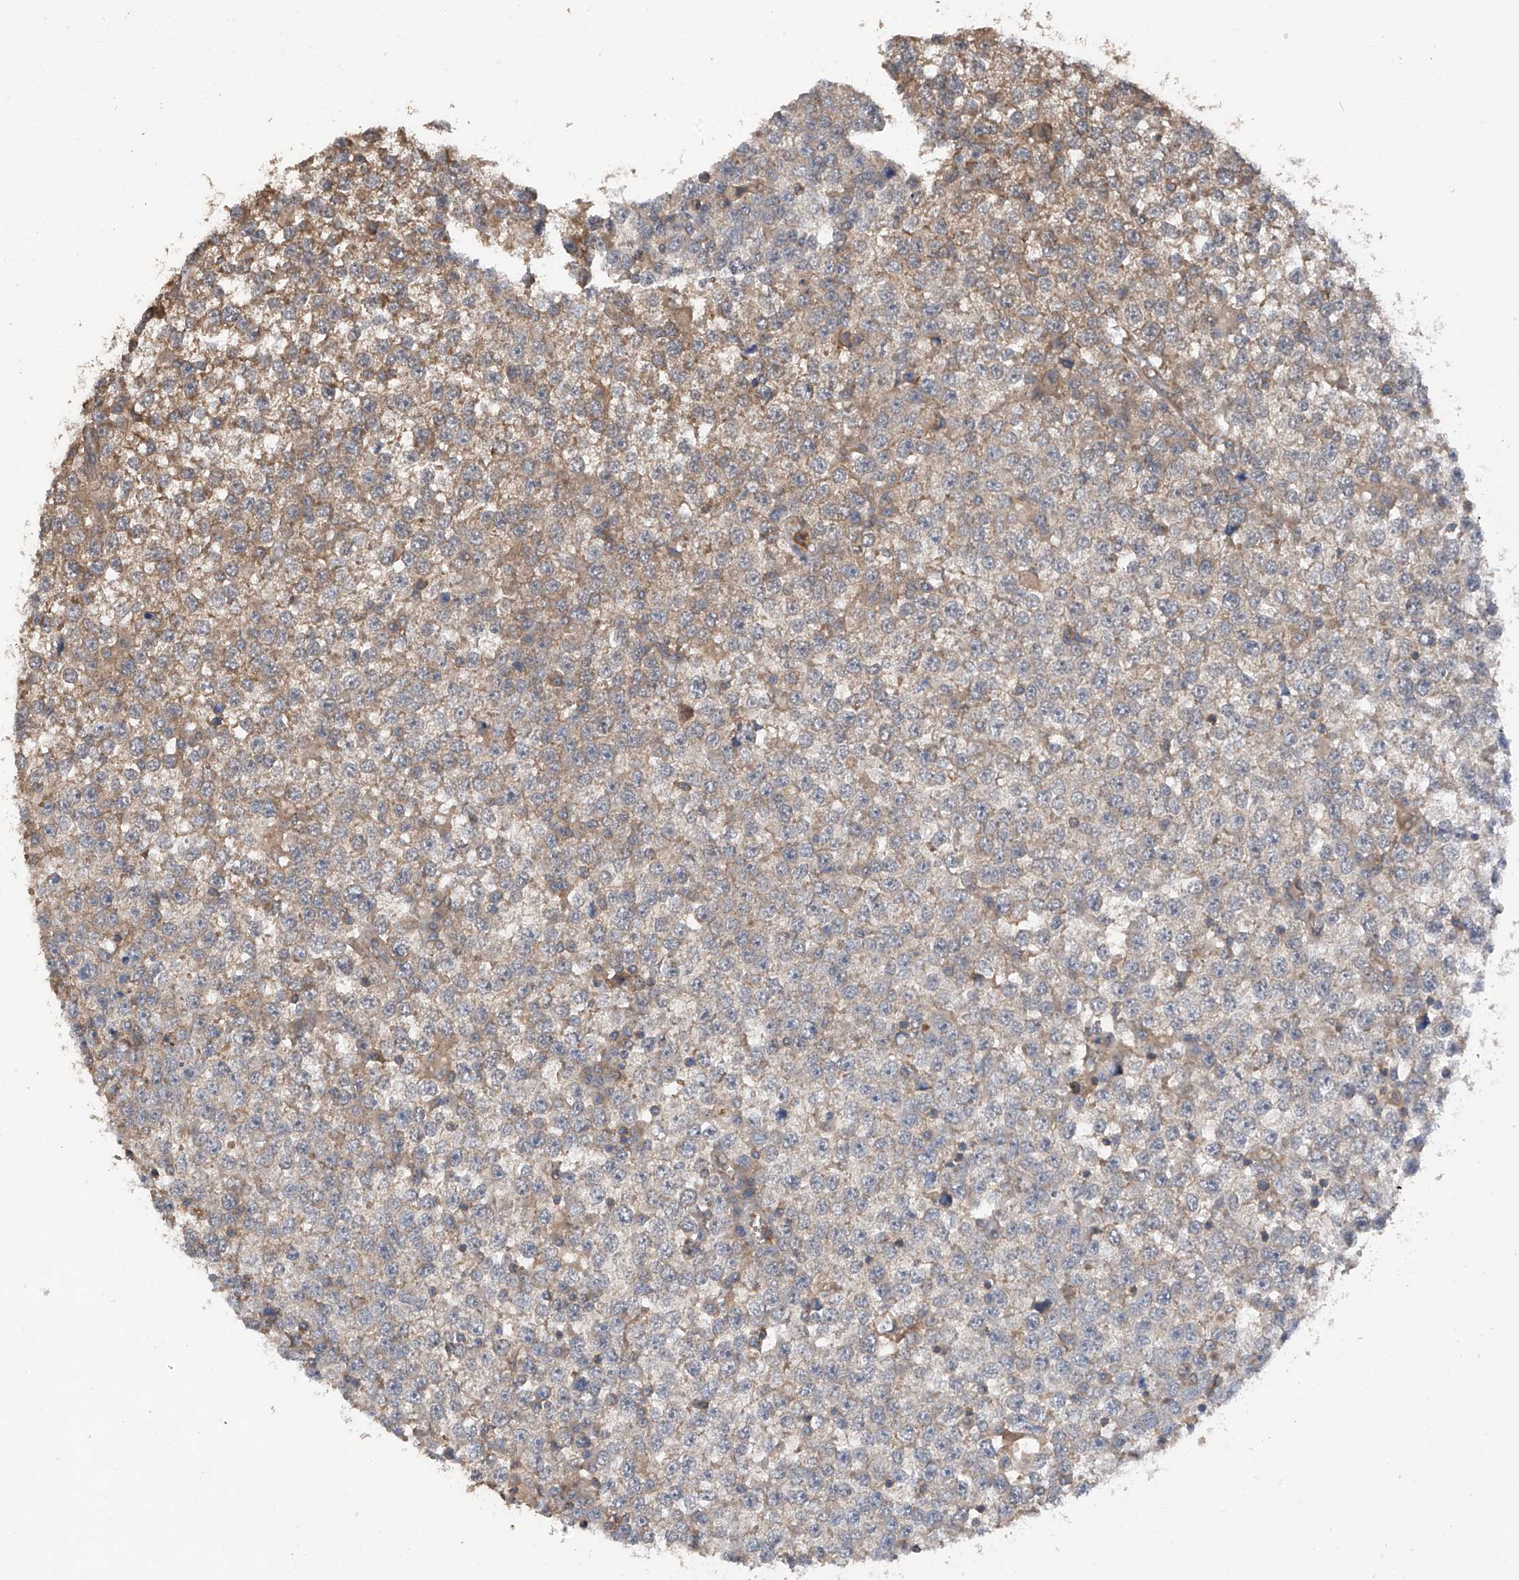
{"staining": {"intensity": "weak", "quantity": "25%-75%", "location": "cytoplasmic/membranous"}, "tissue": "testis cancer", "cell_type": "Tumor cells", "image_type": "cancer", "snomed": [{"axis": "morphology", "description": "Seminoma, NOS"}, {"axis": "topography", "description": "Testis"}], "caption": "Protein expression analysis of human testis cancer (seminoma) reveals weak cytoplasmic/membranous positivity in about 25%-75% of tumor cells. (Stains: DAB (3,3'-diaminobenzidine) in brown, nuclei in blue, Microscopy: brightfield microscopy at high magnification).", "gene": "RPAIN", "patient": {"sex": "male", "age": 65}}